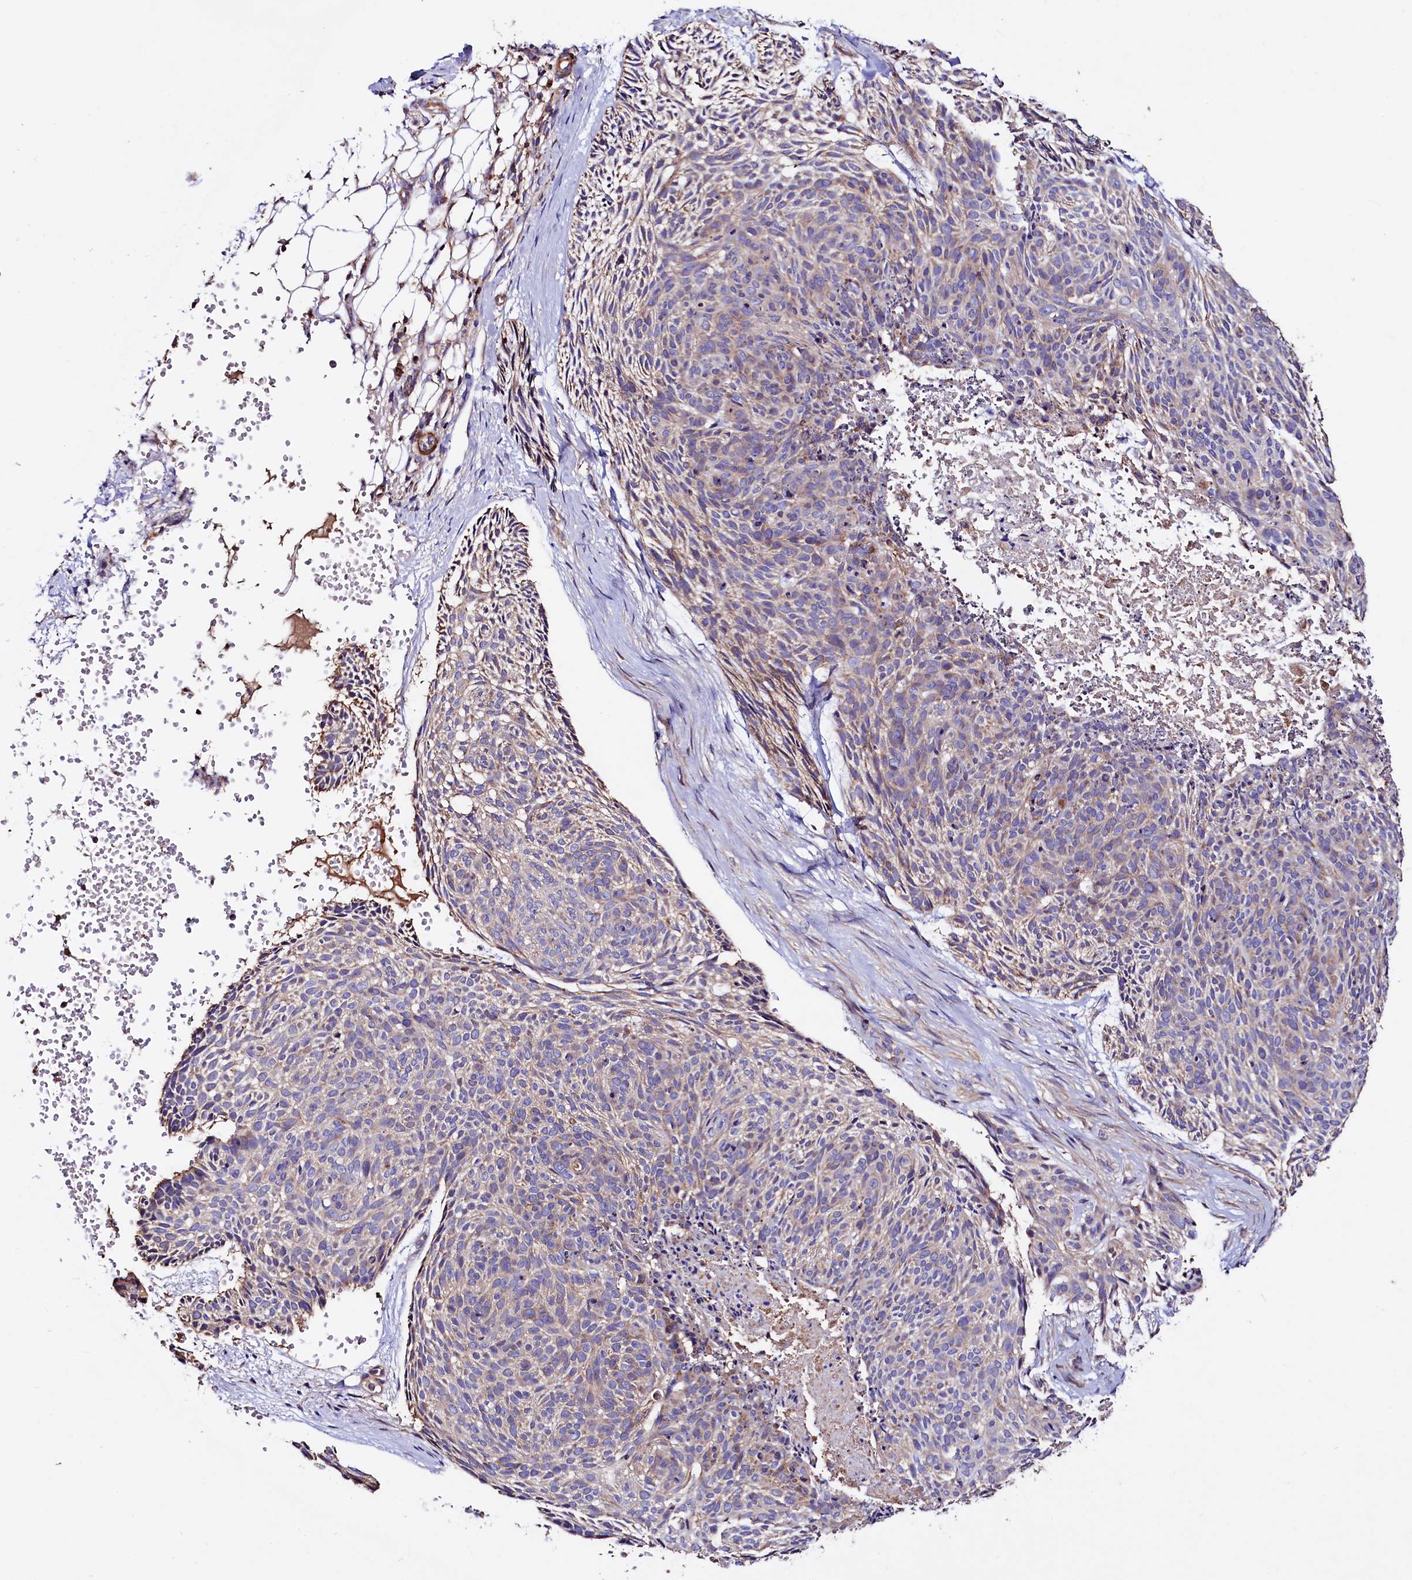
{"staining": {"intensity": "weak", "quantity": "25%-75%", "location": "cytoplasmic/membranous"}, "tissue": "skin cancer", "cell_type": "Tumor cells", "image_type": "cancer", "snomed": [{"axis": "morphology", "description": "Normal tissue, NOS"}, {"axis": "morphology", "description": "Basal cell carcinoma"}, {"axis": "topography", "description": "Skin"}], "caption": "The photomicrograph demonstrates staining of skin cancer, revealing weak cytoplasmic/membranous protein expression (brown color) within tumor cells. The staining is performed using DAB brown chromogen to label protein expression. The nuclei are counter-stained blue using hematoxylin.", "gene": "CIAO3", "patient": {"sex": "male", "age": 66}}